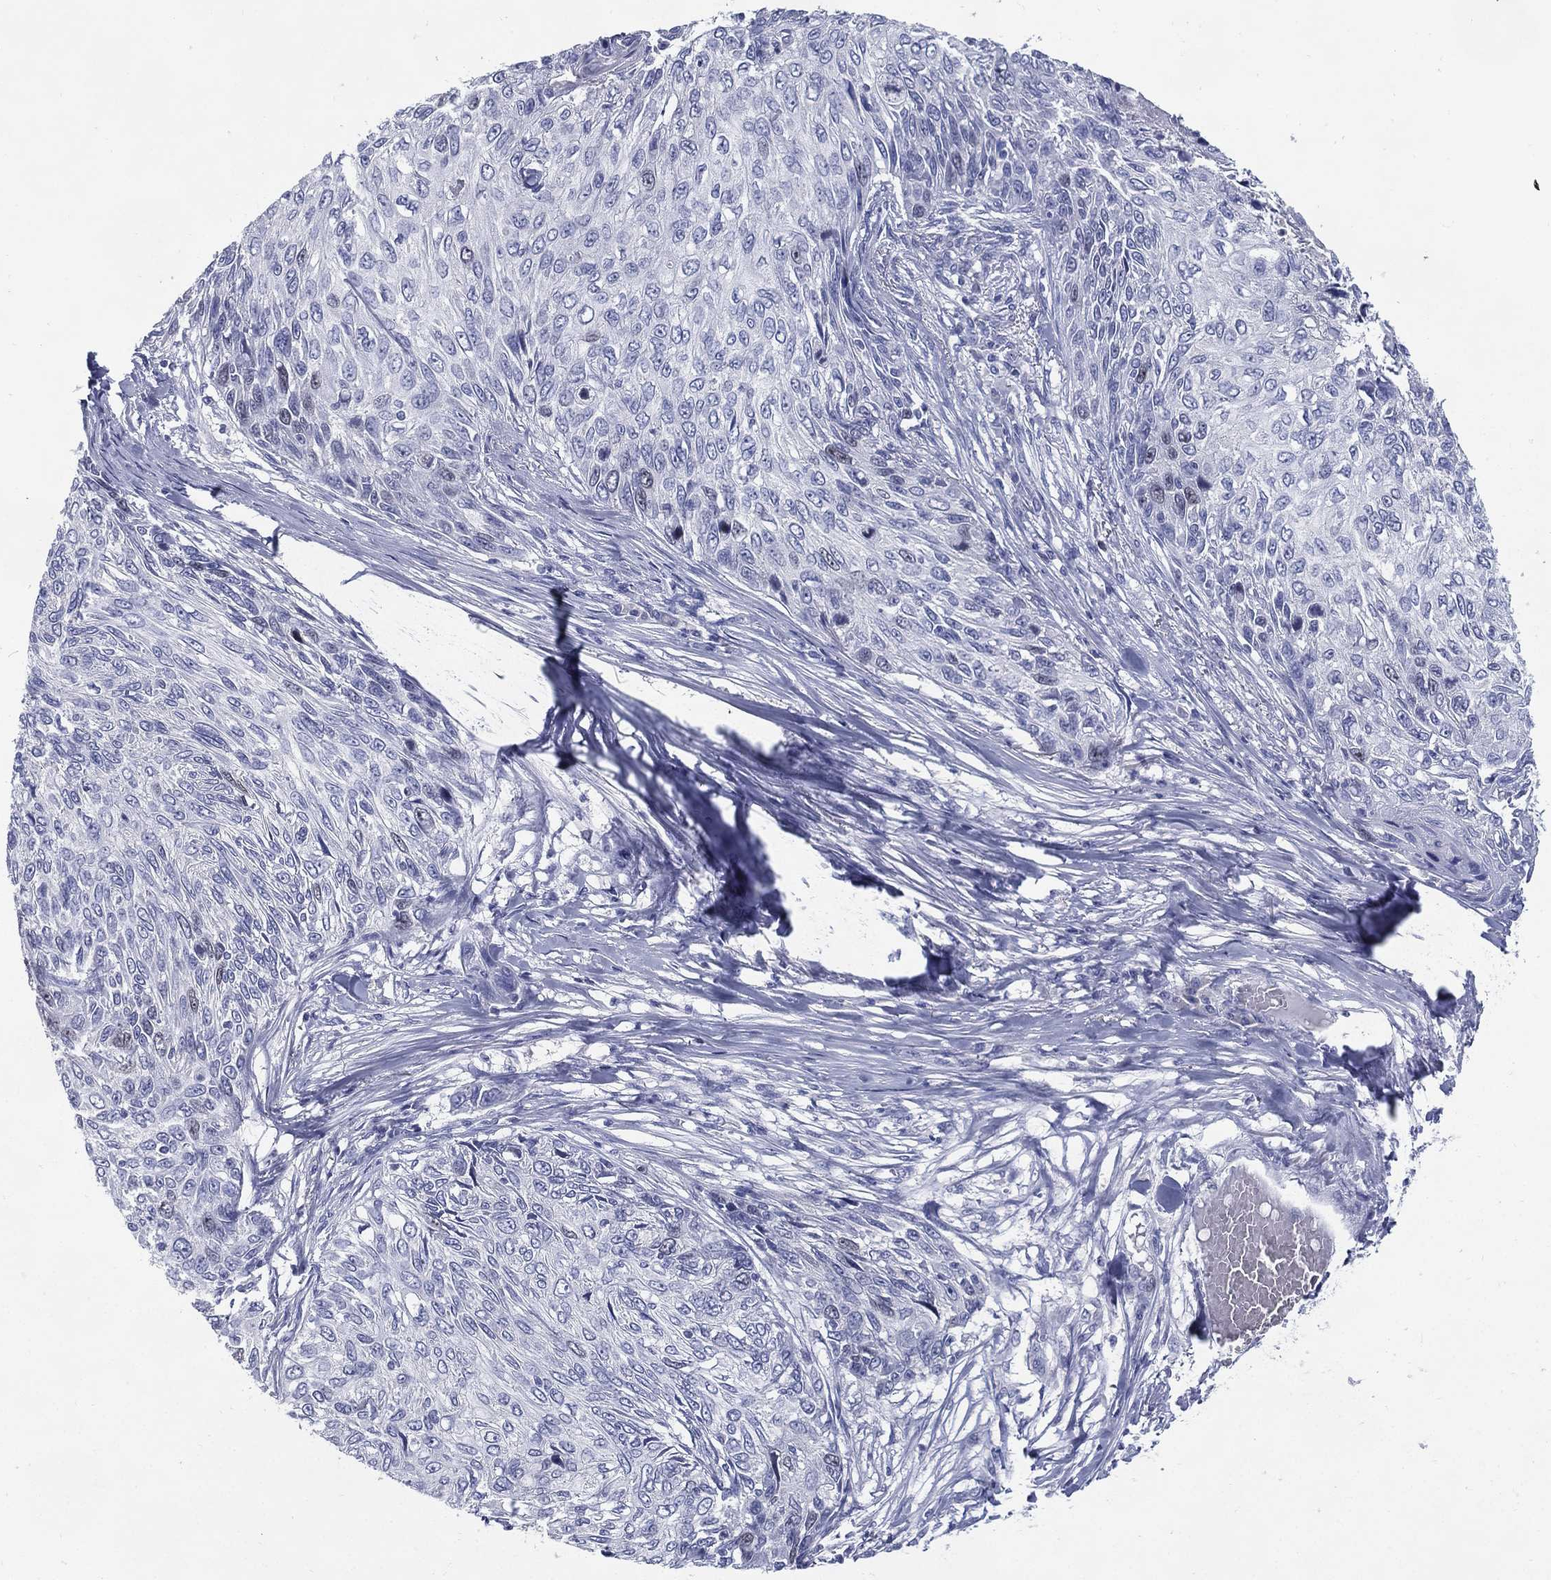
{"staining": {"intensity": "negative", "quantity": "none", "location": "none"}, "tissue": "skin cancer", "cell_type": "Tumor cells", "image_type": "cancer", "snomed": [{"axis": "morphology", "description": "Squamous cell carcinoma, NOS"}, {"axis": "topography", "description": "Skin"}], "caption": "IHC of skin squamous cell carcinoma displays no positivity in tumor cells.", "gene": "KIF2C", "patient": {"sex": "male", "age": 92}}